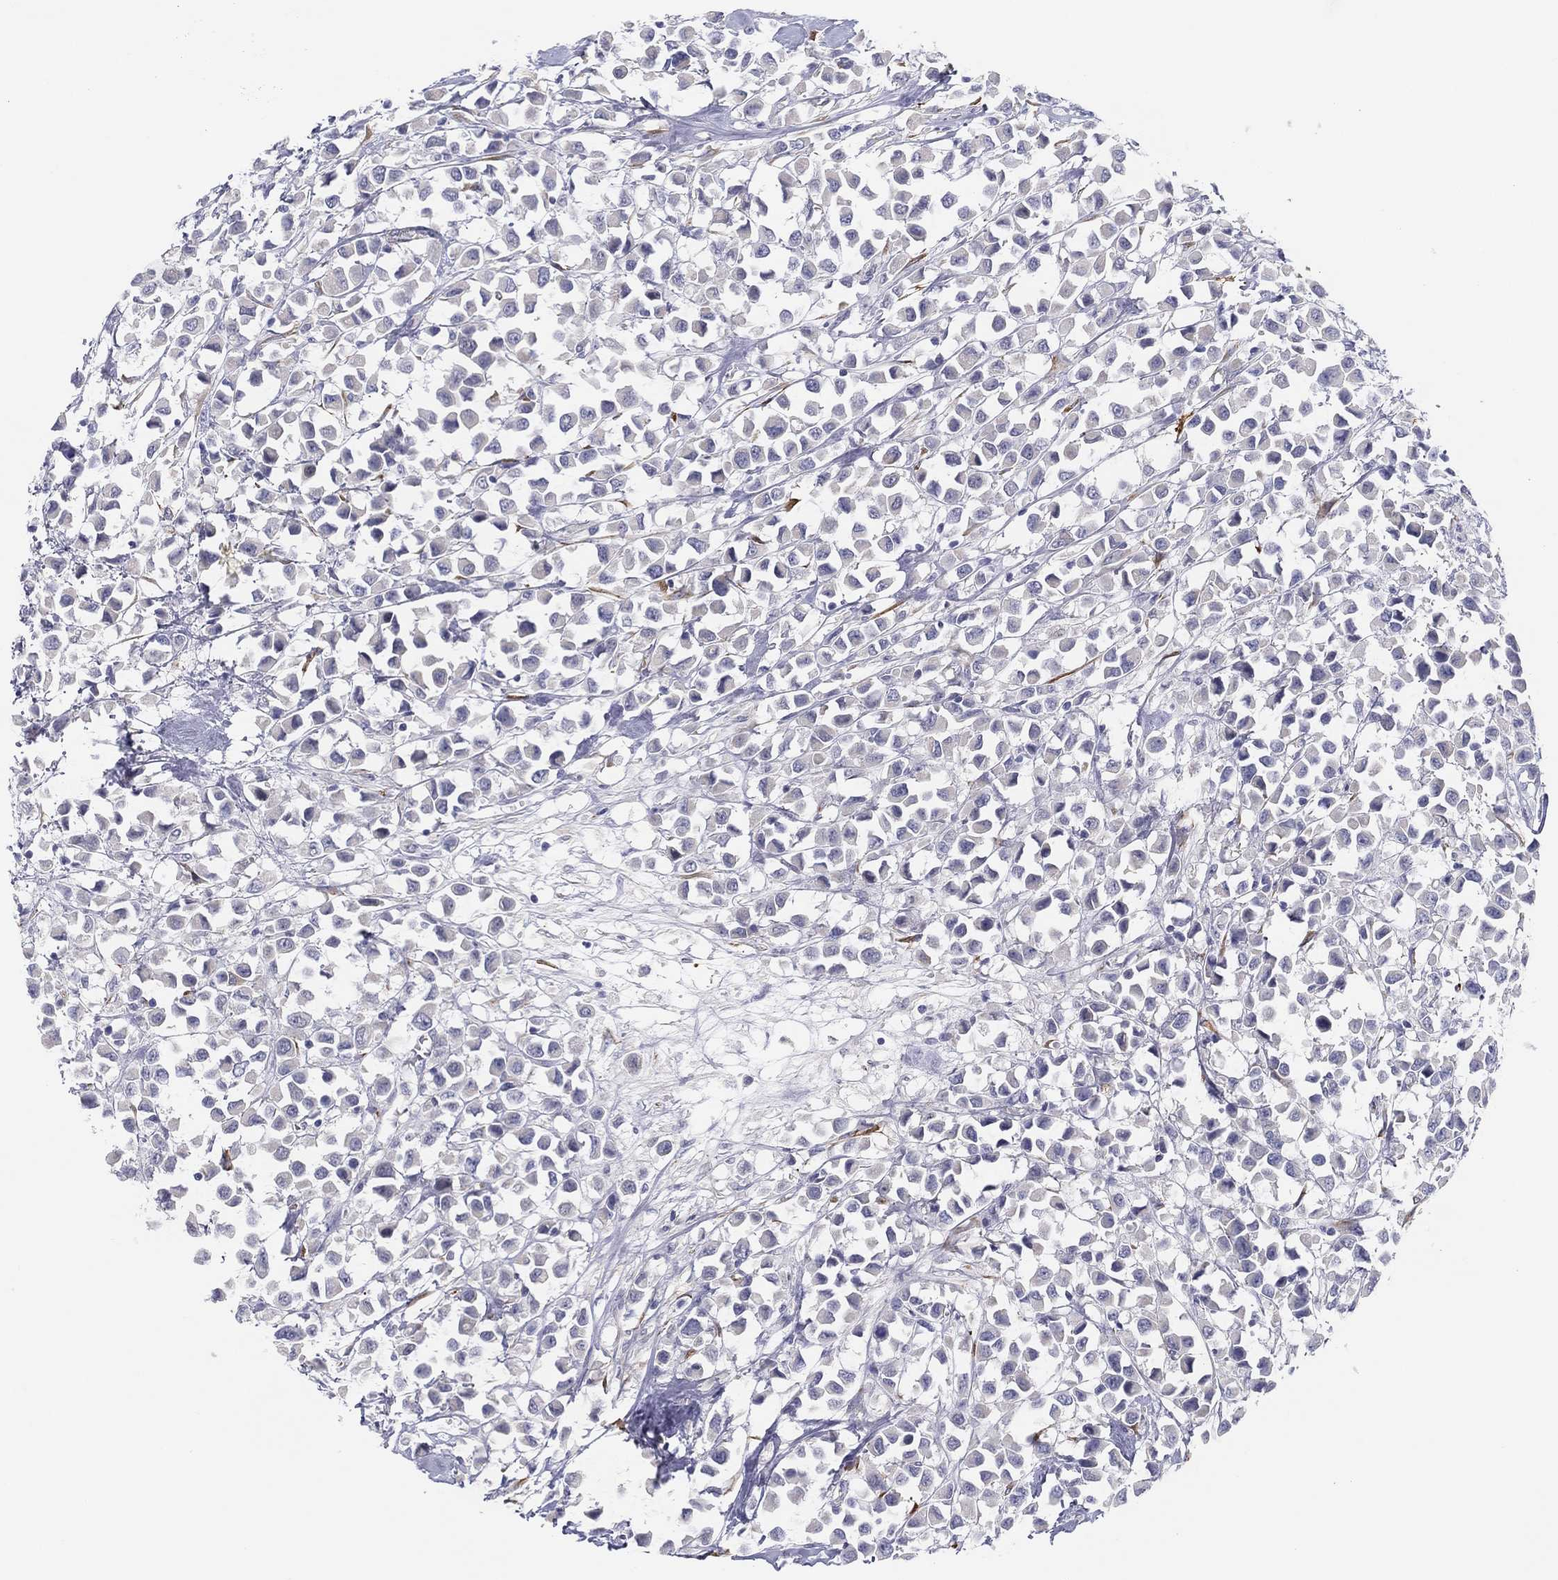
{"staining": {"intensity": "negative", "quantity": "none", "location": "none"}, "tissue": "breast cancer", "cell_type": "Tumor cells", "image_type": "cancer", "snomed": [{"axis": "morphology", "description": "Duct carcinoma"}, {"axis": "topography", "description": "Breast"}], "caption": "Immunohistochemical staining of invasive ductal carcinoma (breast) displays no significant positivity in tumor cells.", "gene": "MLF1", "patient": {"sex": "female", "age": 61}}